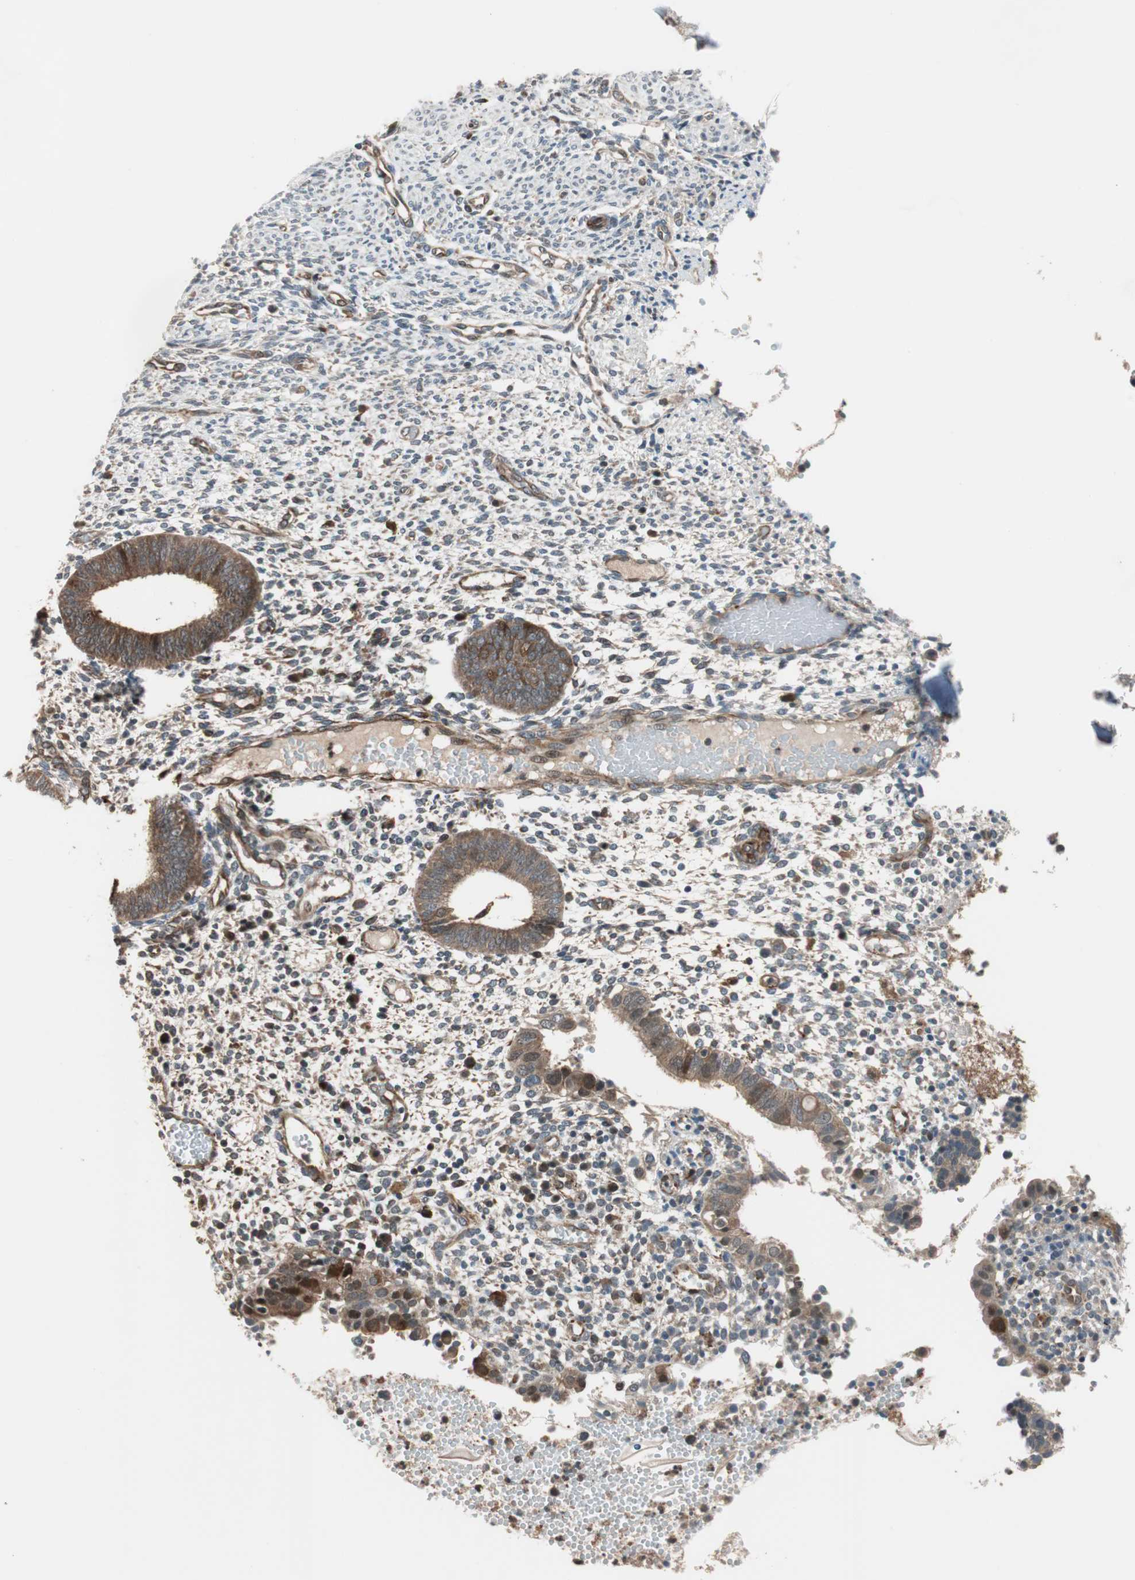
{"staining": {"intensity": "weak", "quantity": "<25%", "location": "cytoplasmic/membranous"}, "tissue": "endometrium", "cell_type": "Cells in endometrial stroma", "image_type": "normal", "snomed": [{"axis": "morphology", "description": "Normal tissue, NOS"}, {"axis": "topography", "description": "Endometrium"}], "caption": "Immunohistochemistry histopathology image of normal endometrium: human endometrium stained with DAB shows no significant protein staining in cells in endometrial stroma.", "gene": "P3R3URF", "patient": {"sex": "female", "age": 35}}